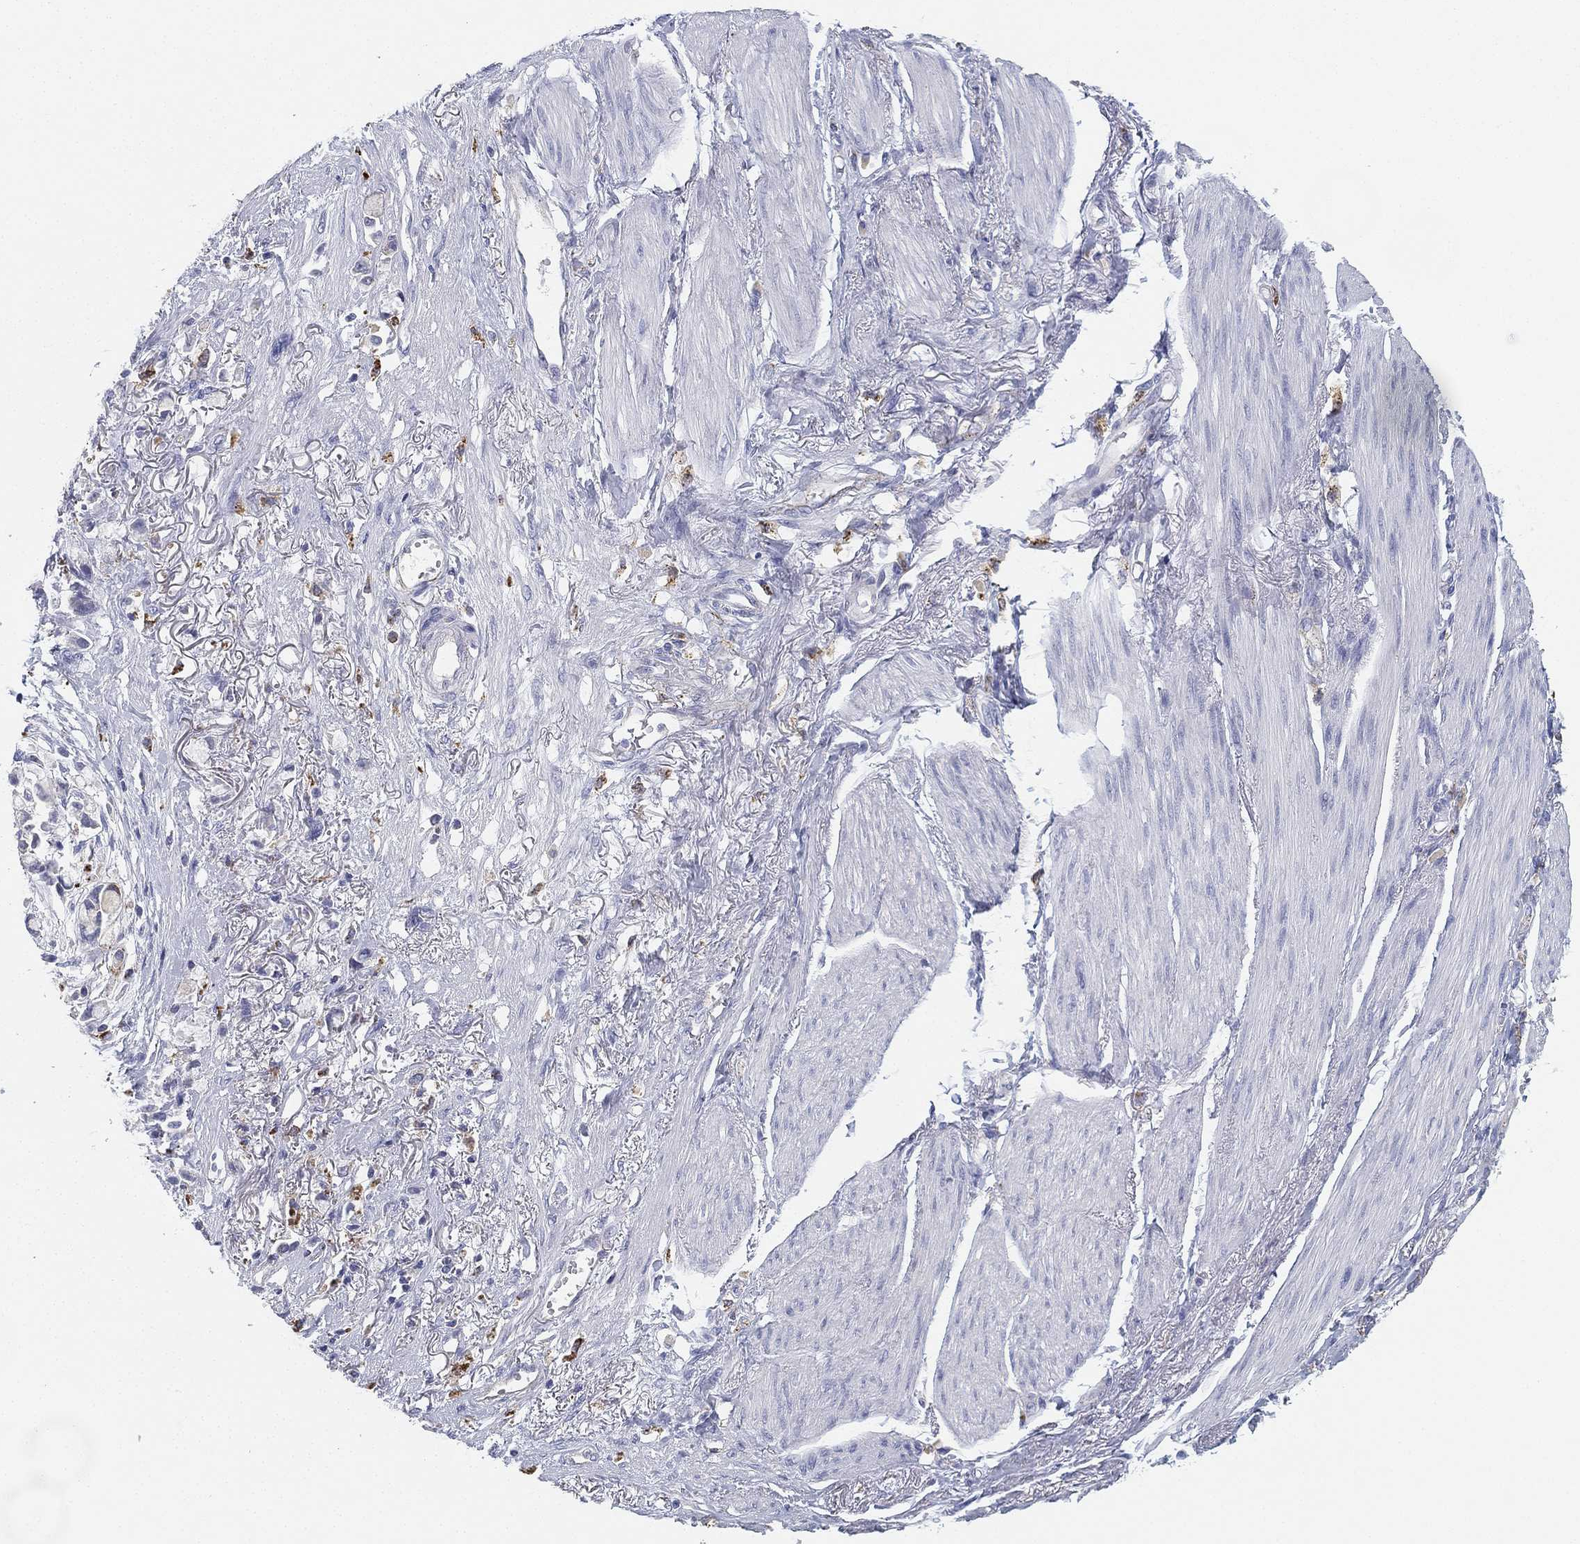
{"staining": {"intensity": "negative", "quantity": "none", "location": "none"}, "tissue": "stomach cancer", "cell_type": "Tumor cells", "image_type": "cancer", "snomed": [{"axis": "morphology", "description": "Adenocarcinoma, NOS"}, {"axis": "topography", "description": "Stomach"}], "caption": "This is an immunohistochemistry micrograph of human stomach adenocarcinoma. There is no positivity in tumor cells.", "gene": "NPC2", "patient": {"sex": "female", "age": 81}}